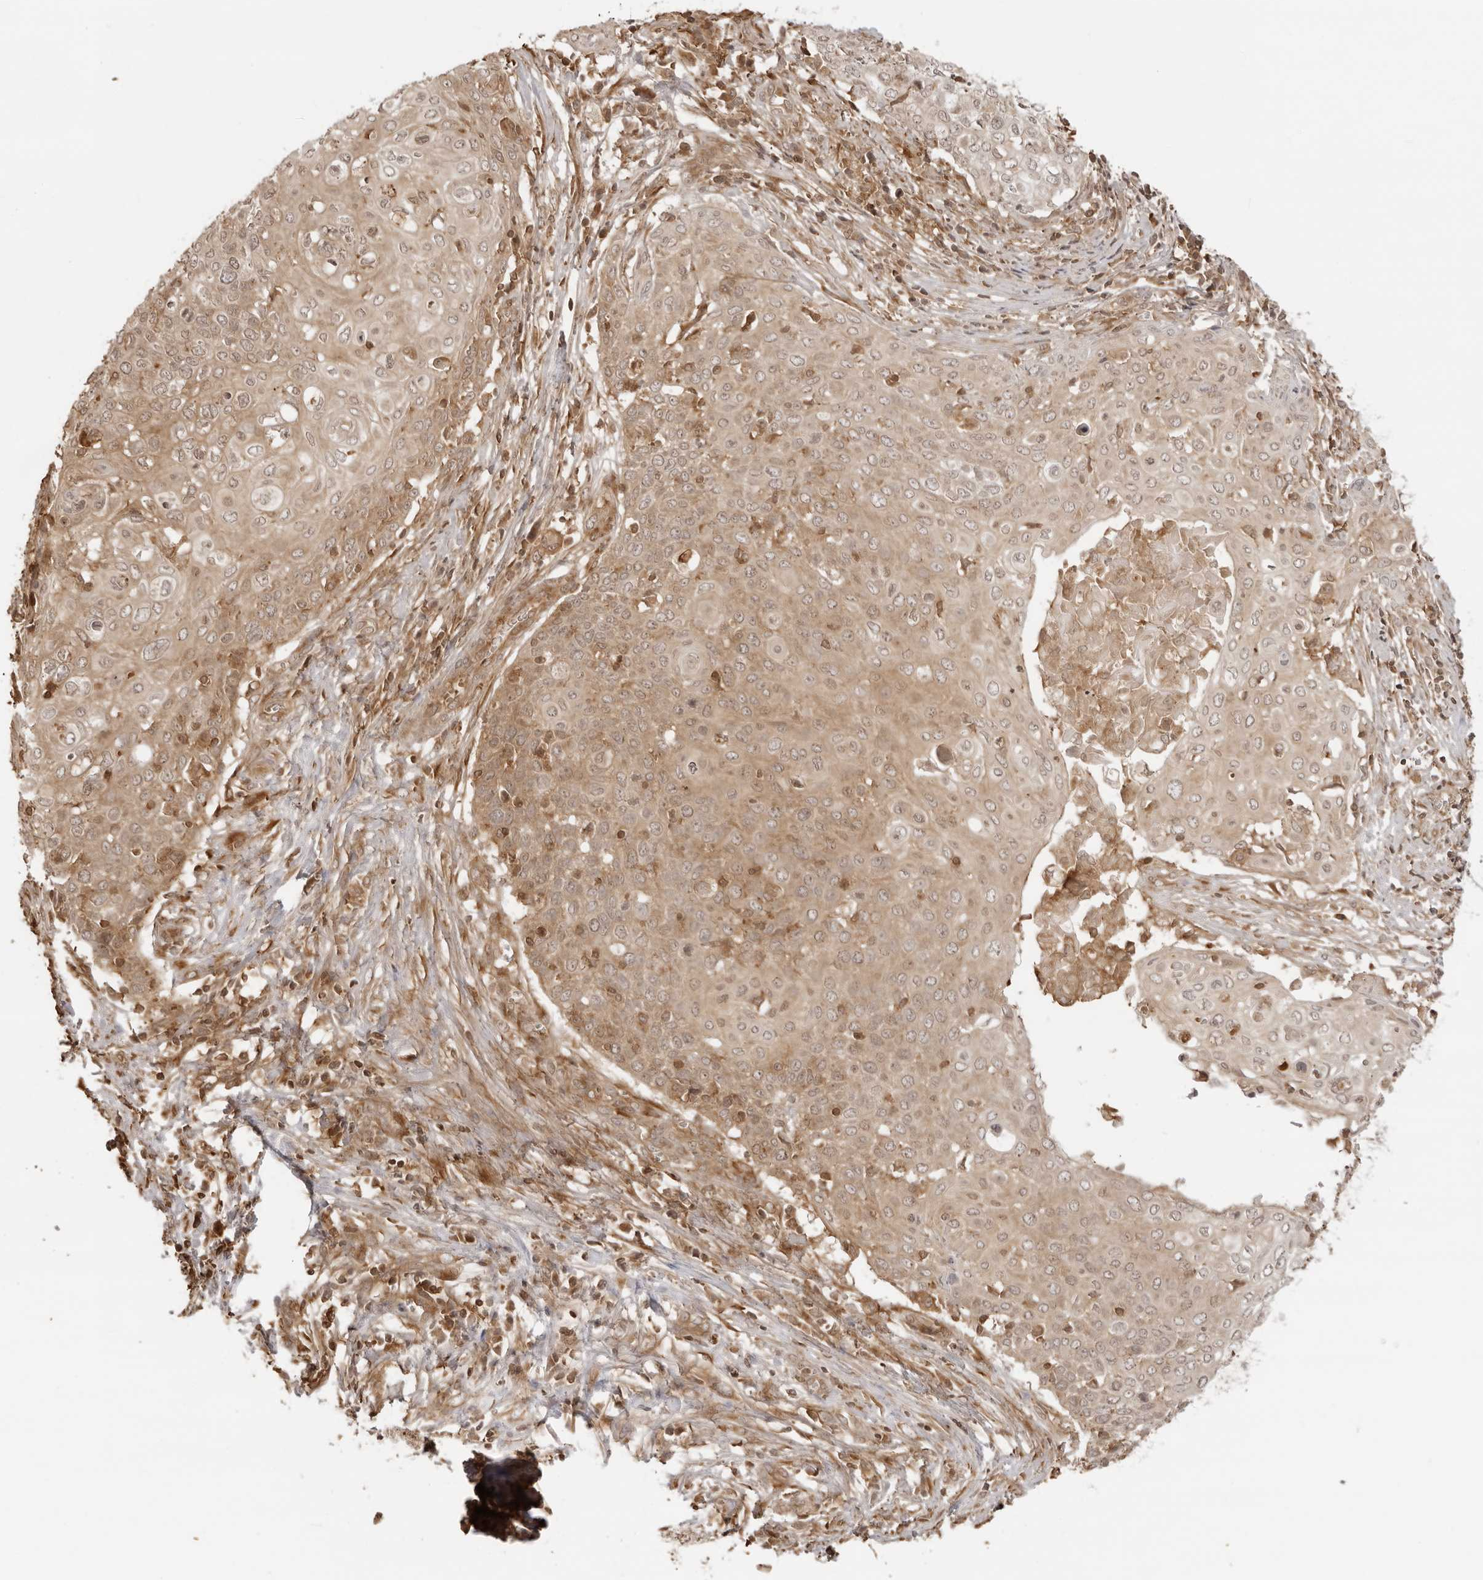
{"staining": {"intensity": "moderate", "quantity": ">75%", "location": "cytoplasmic/membranous,nuclear"}, "tissue": "cervical cancer", "cell_type": "Tumor cells", "image_type": "cancer", "snomed": [{"axis": "morphology", "description": "Squamous cell carcinoma, NOS"}, {"axis": "topography", "description": "Cervix"}], "caption": "IHC histopathology image of neoplastic tissue: cervical cancer stained using immunohistochemistry exhibits medium levels of moderate protein expression localized specifically in the cytoplasmic/membranous and nuclear of tumor cells, appearing as a cytoplasmic/membranous and nuclear brown color.", "gene": "IKBKE", "patient": {"sex": "female", "age": 39}}